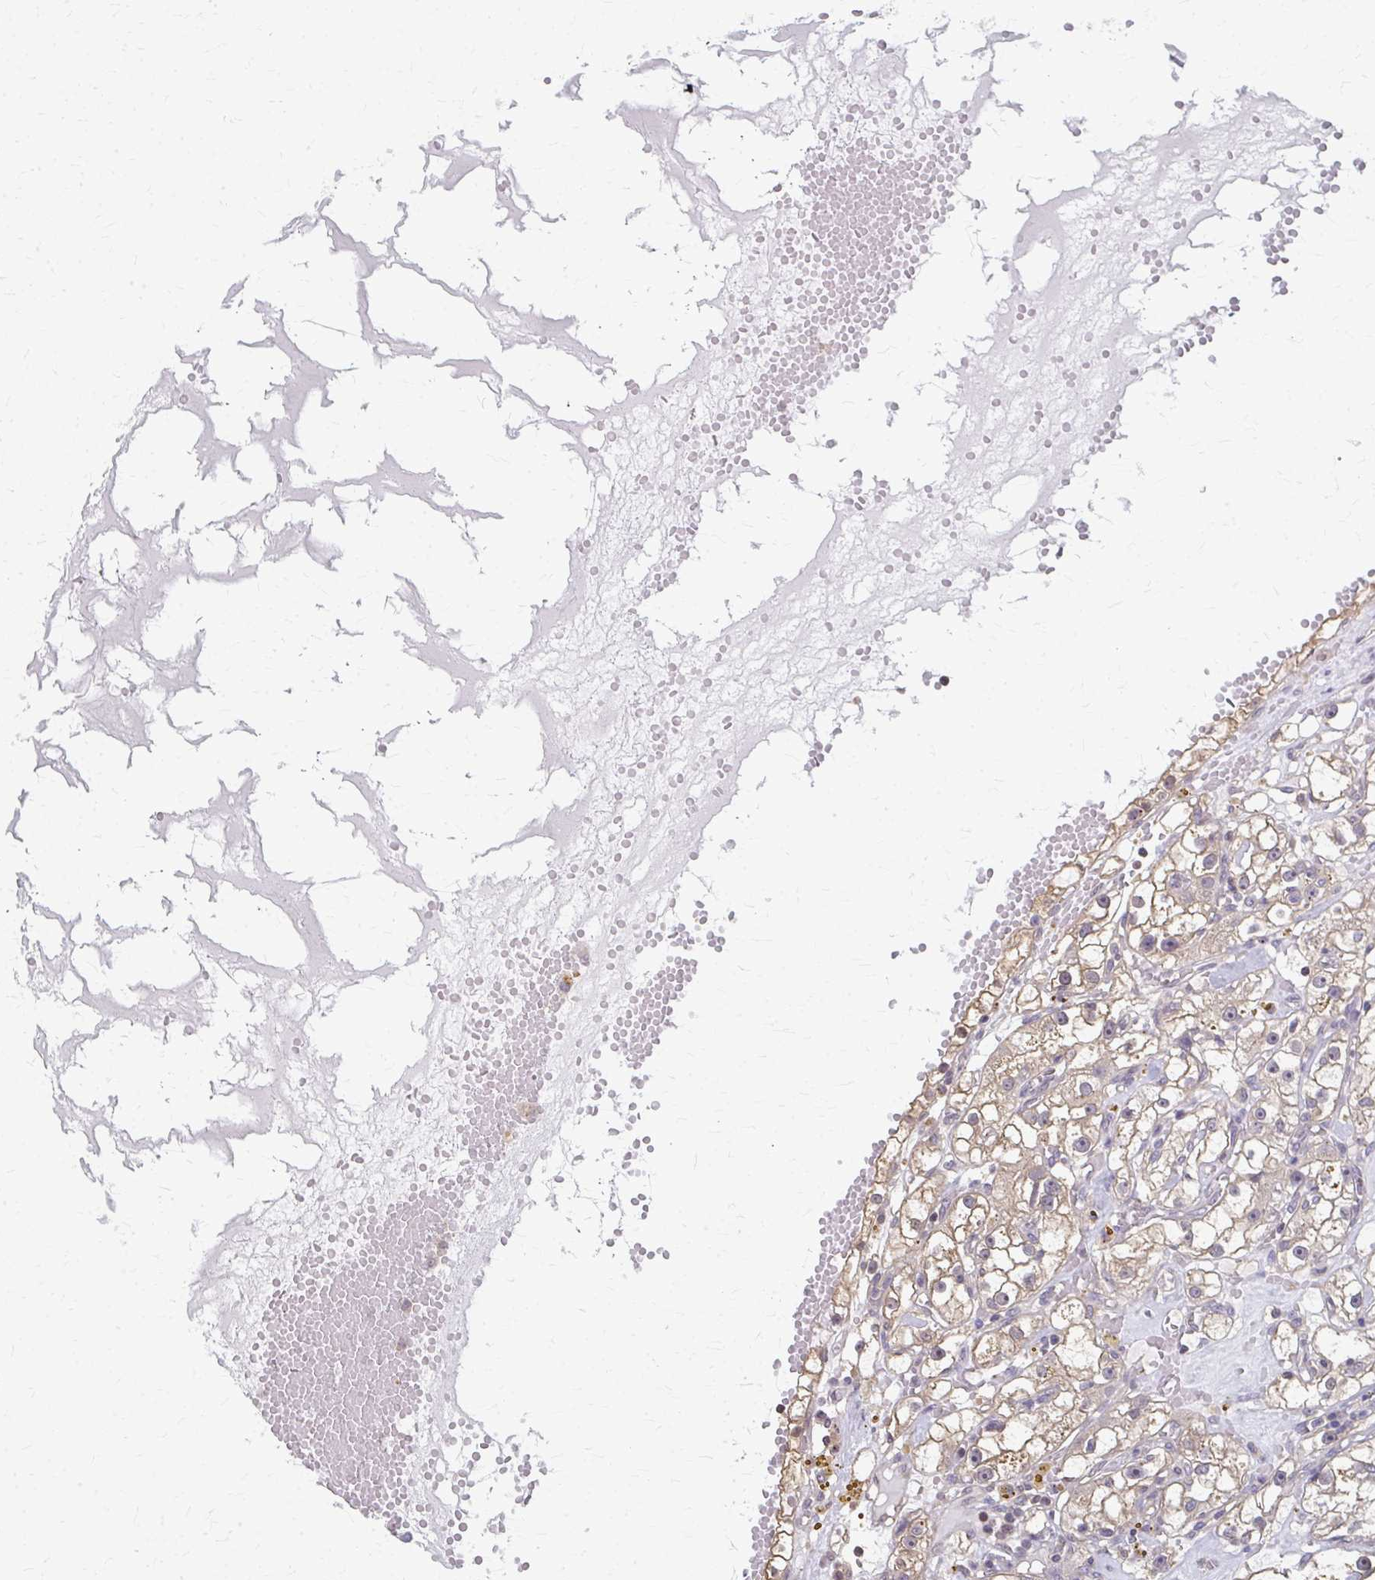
{"staining": {"intensity": "weak", "quantity": "<25%", "location": "cytoplasmic/membranous"}, "tissue": "renal cancer", "cell_type": "Tumor cells", "image_type": "cancer", "snomed": [{"axis": "morphology", "description": "Adenocarcinoma, NOS"}, {"axis": "topography", "description": "Kidney"}], "caption": "Immunohistochemical staining of human adenocarcinoma (renal) demonstrates no significant staining in tumor cells. (Immunohistochemistry, brightfield microscopy, high magnification).", "gene": "RABGAP1L", "patient": {"sex": "male", "age": 56}}